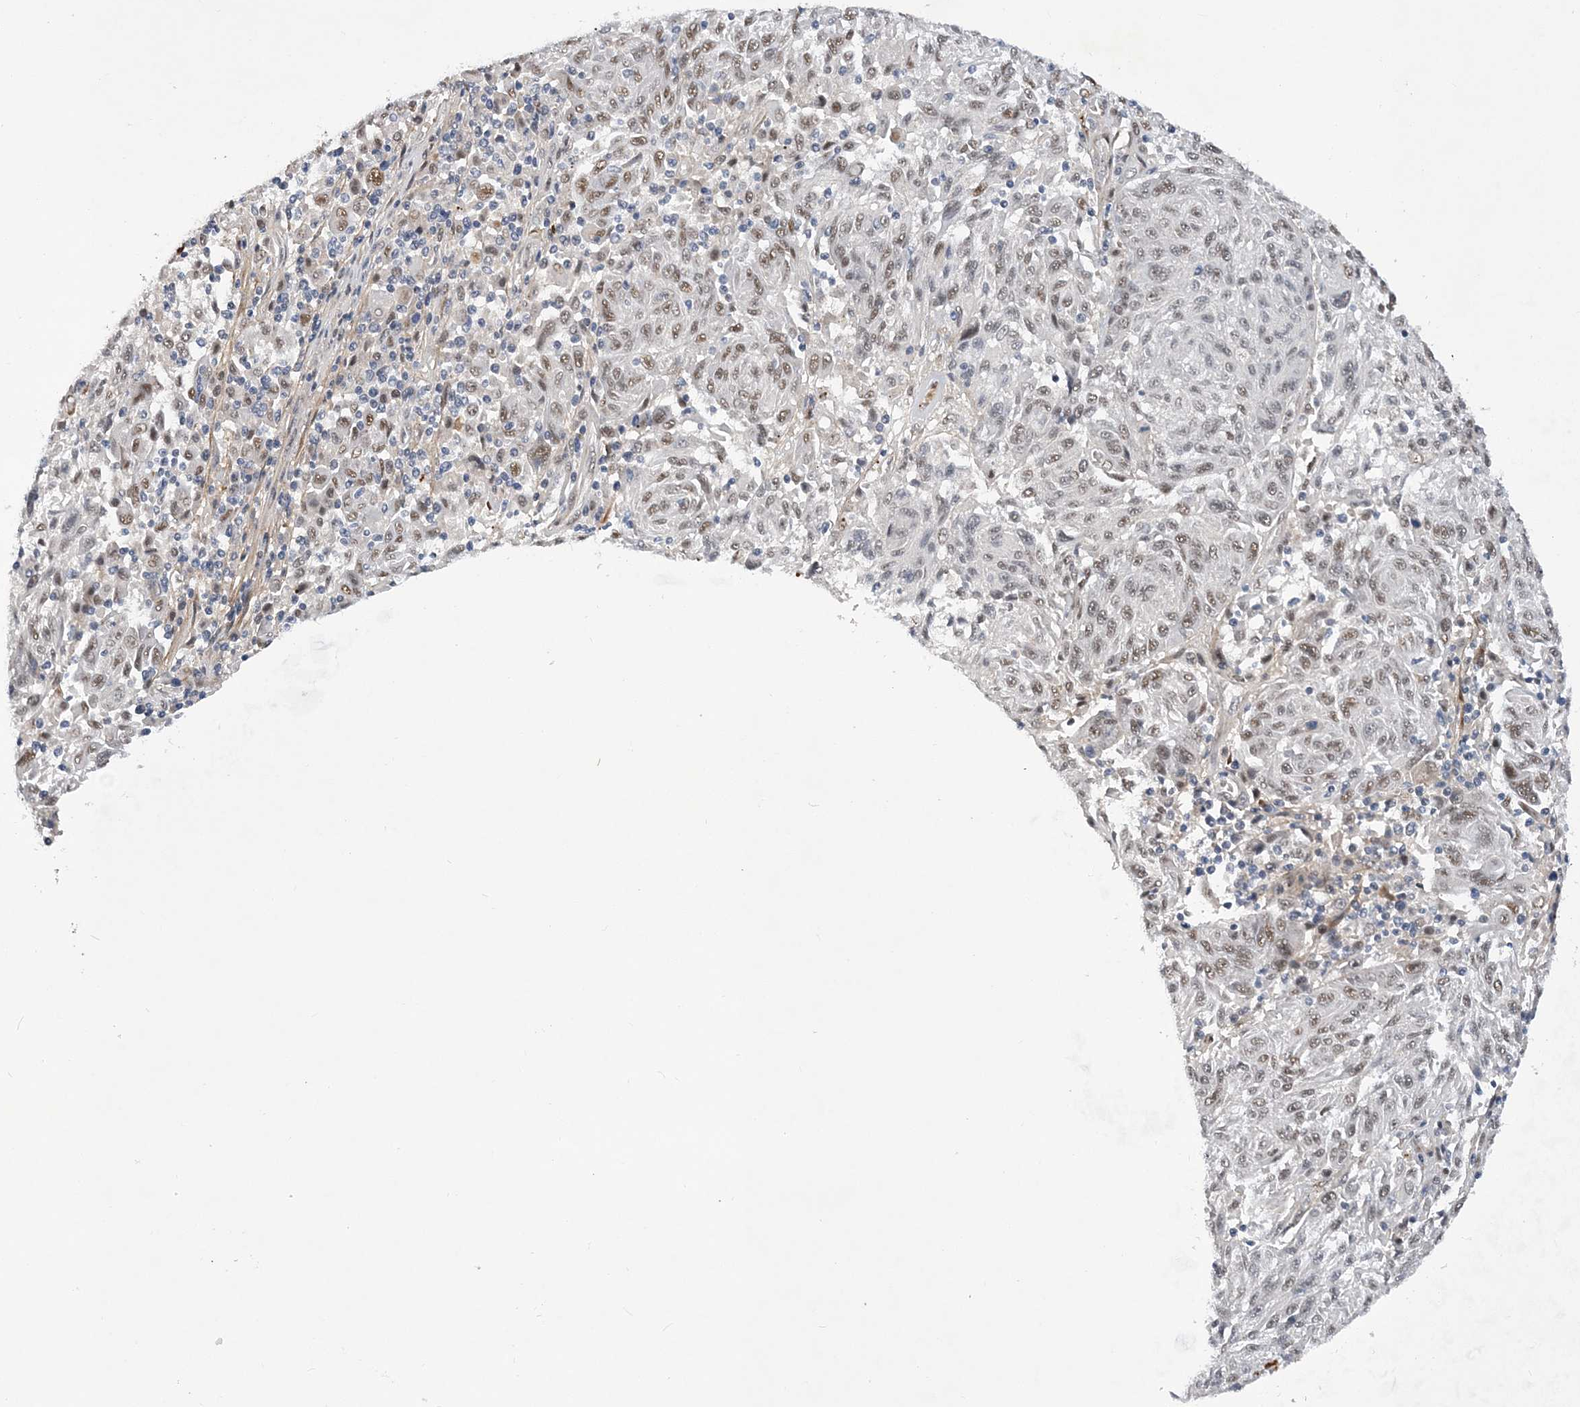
{"staining": {"intensity": "weak", "quantity": "25%-75%", "location": "nuclear"}, "tissue": "melanoma", "cell_type": "Tumor cells", "image_type": "cancer", "snomed": [{"axis": "morphology", "description": "Malignant melanoma, NOS"}, {"axis": "topography", "description": "Skin"}], "caption": "Human melanoma stained for a protein (brown) demonstrates weak nuclear positive expression in approximately 25%-75% of tumor cells.", "gene": "FAM217A", "patient": {"sex": "male", "age": 53}}